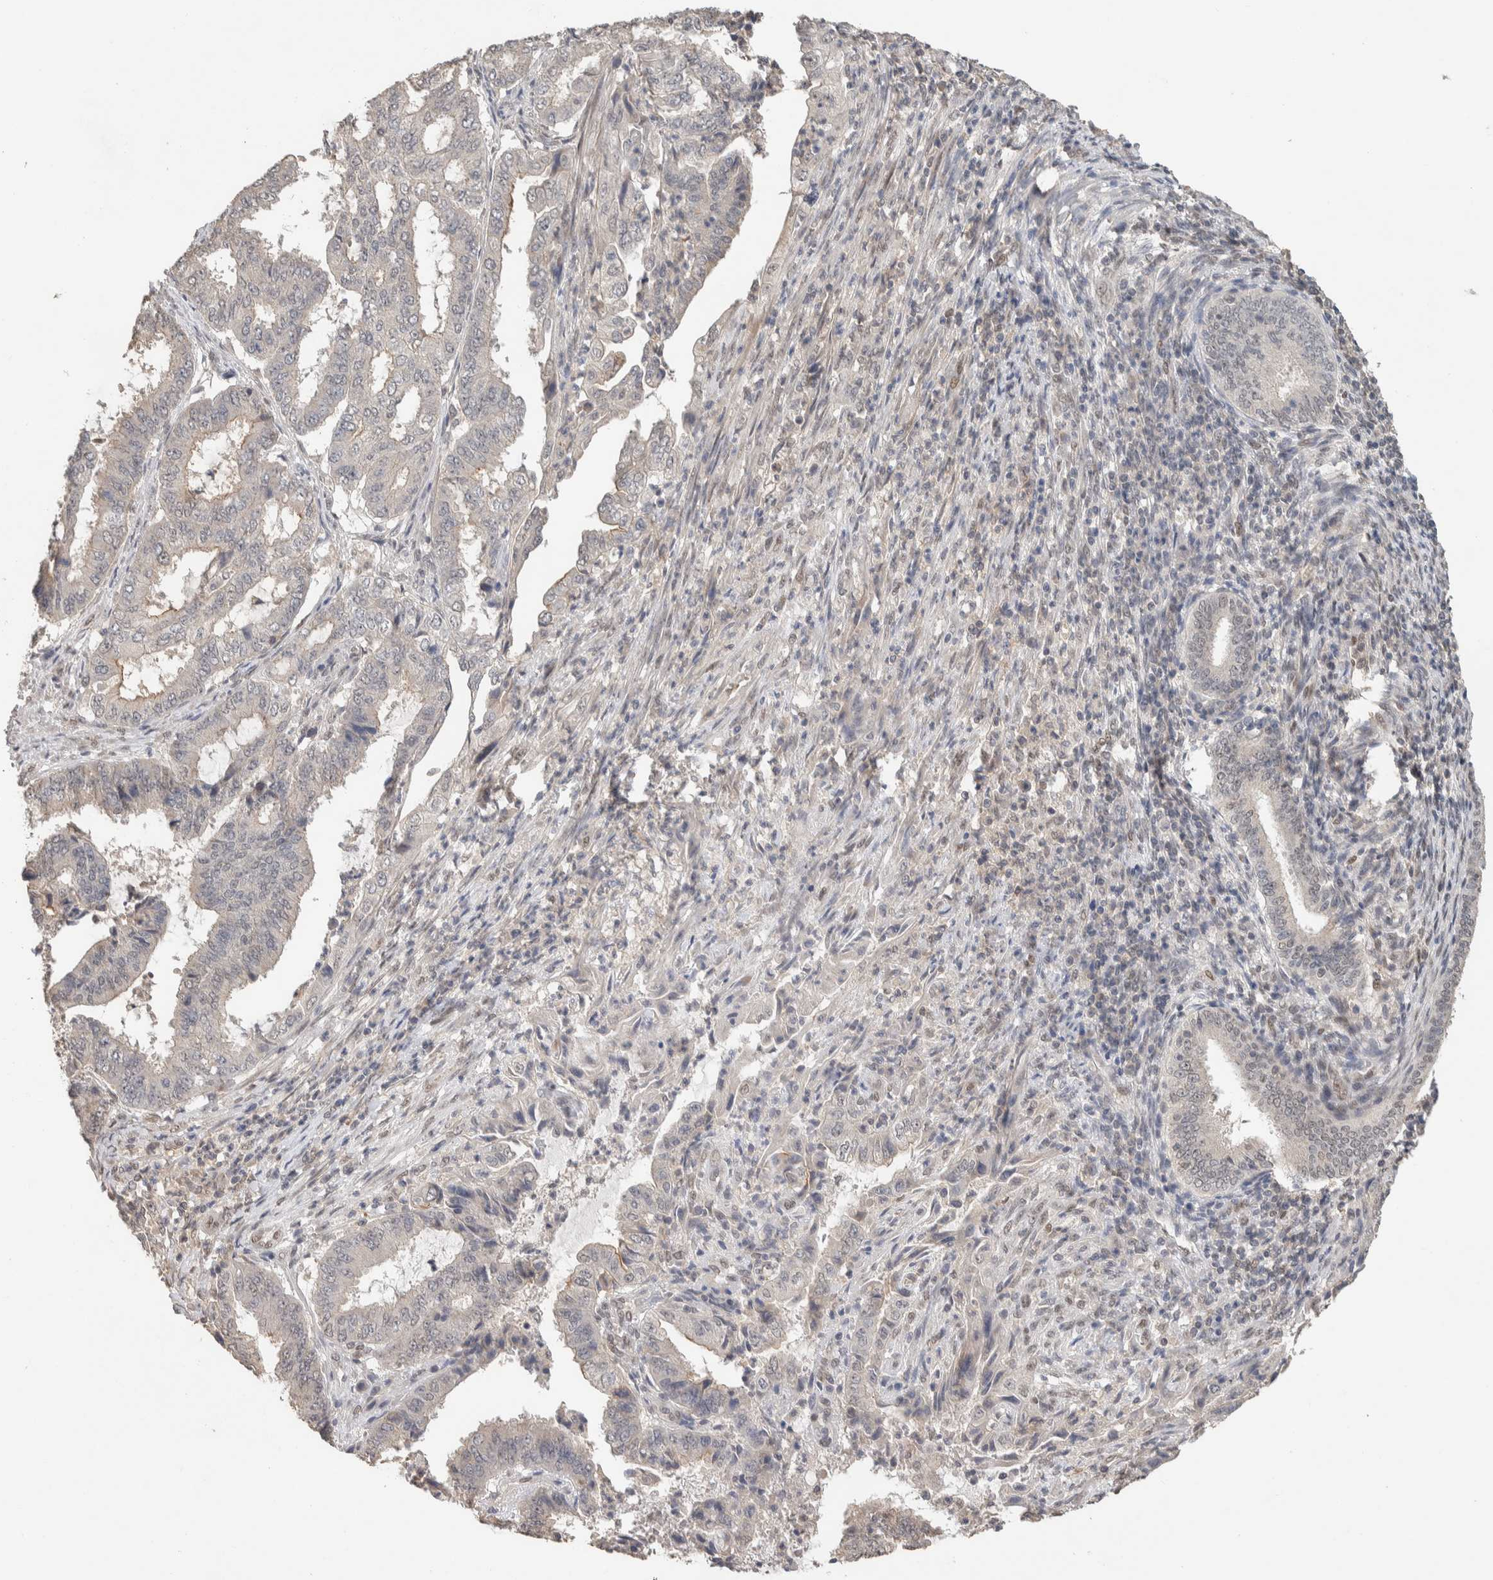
{"staining": {"intensity": "negative", "quantity": "none", "location": "none"}, "tissue": "endometrial cancer", "cell_type": "Tumor cells", "image_type": "cancer", "snomed": [{"axis": "morphology", "description": "Adenocarcinoma, NOS"}, {"axis": "topography", "description": "Endometrium"}], "caption": "Tumor cells are negative for brown protein staining in endometrial adenocarcinoma.", "gene": "CYSRT1", "patient": {"sex": "female", "age": 51}}